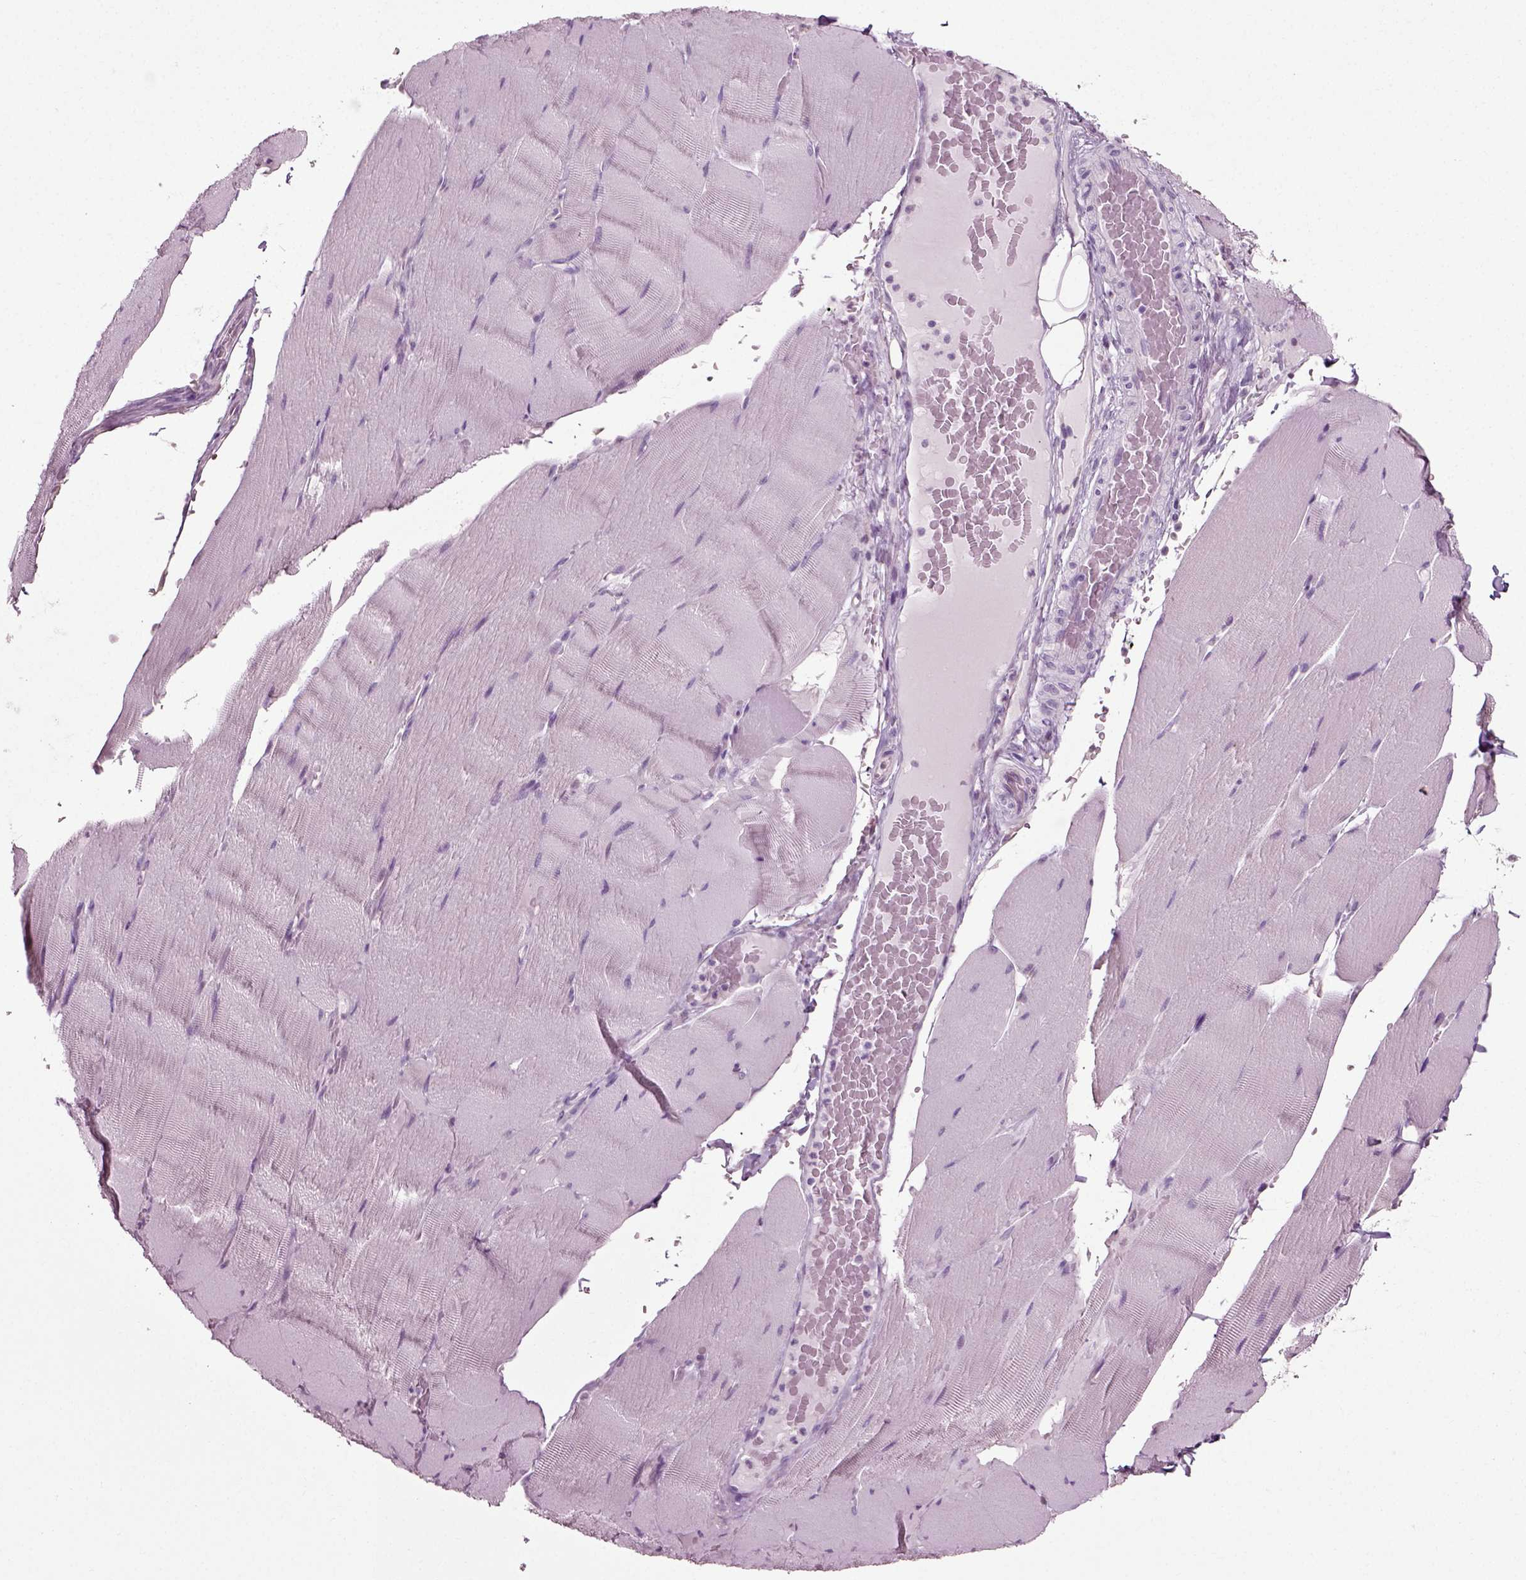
{"staining": {"intensity": "negative", "quantity": "none", "location": "none"}, "tissue": "skeletal muscle", "cell_type": "Myocytes", "image_type": "normal", "snomed": [{"axis": "morphology", "description": "Normal tissue, NOS"}, {"axis": "topography", "description": "Skeletal muscle"}], "caption": "DAB immunohistochemical staining of unremarkable skeletal muscle exhibits no significant staining in myocytes.", "gene": "SLC26A8", "patient": {"sex": "male", "age": 56}}